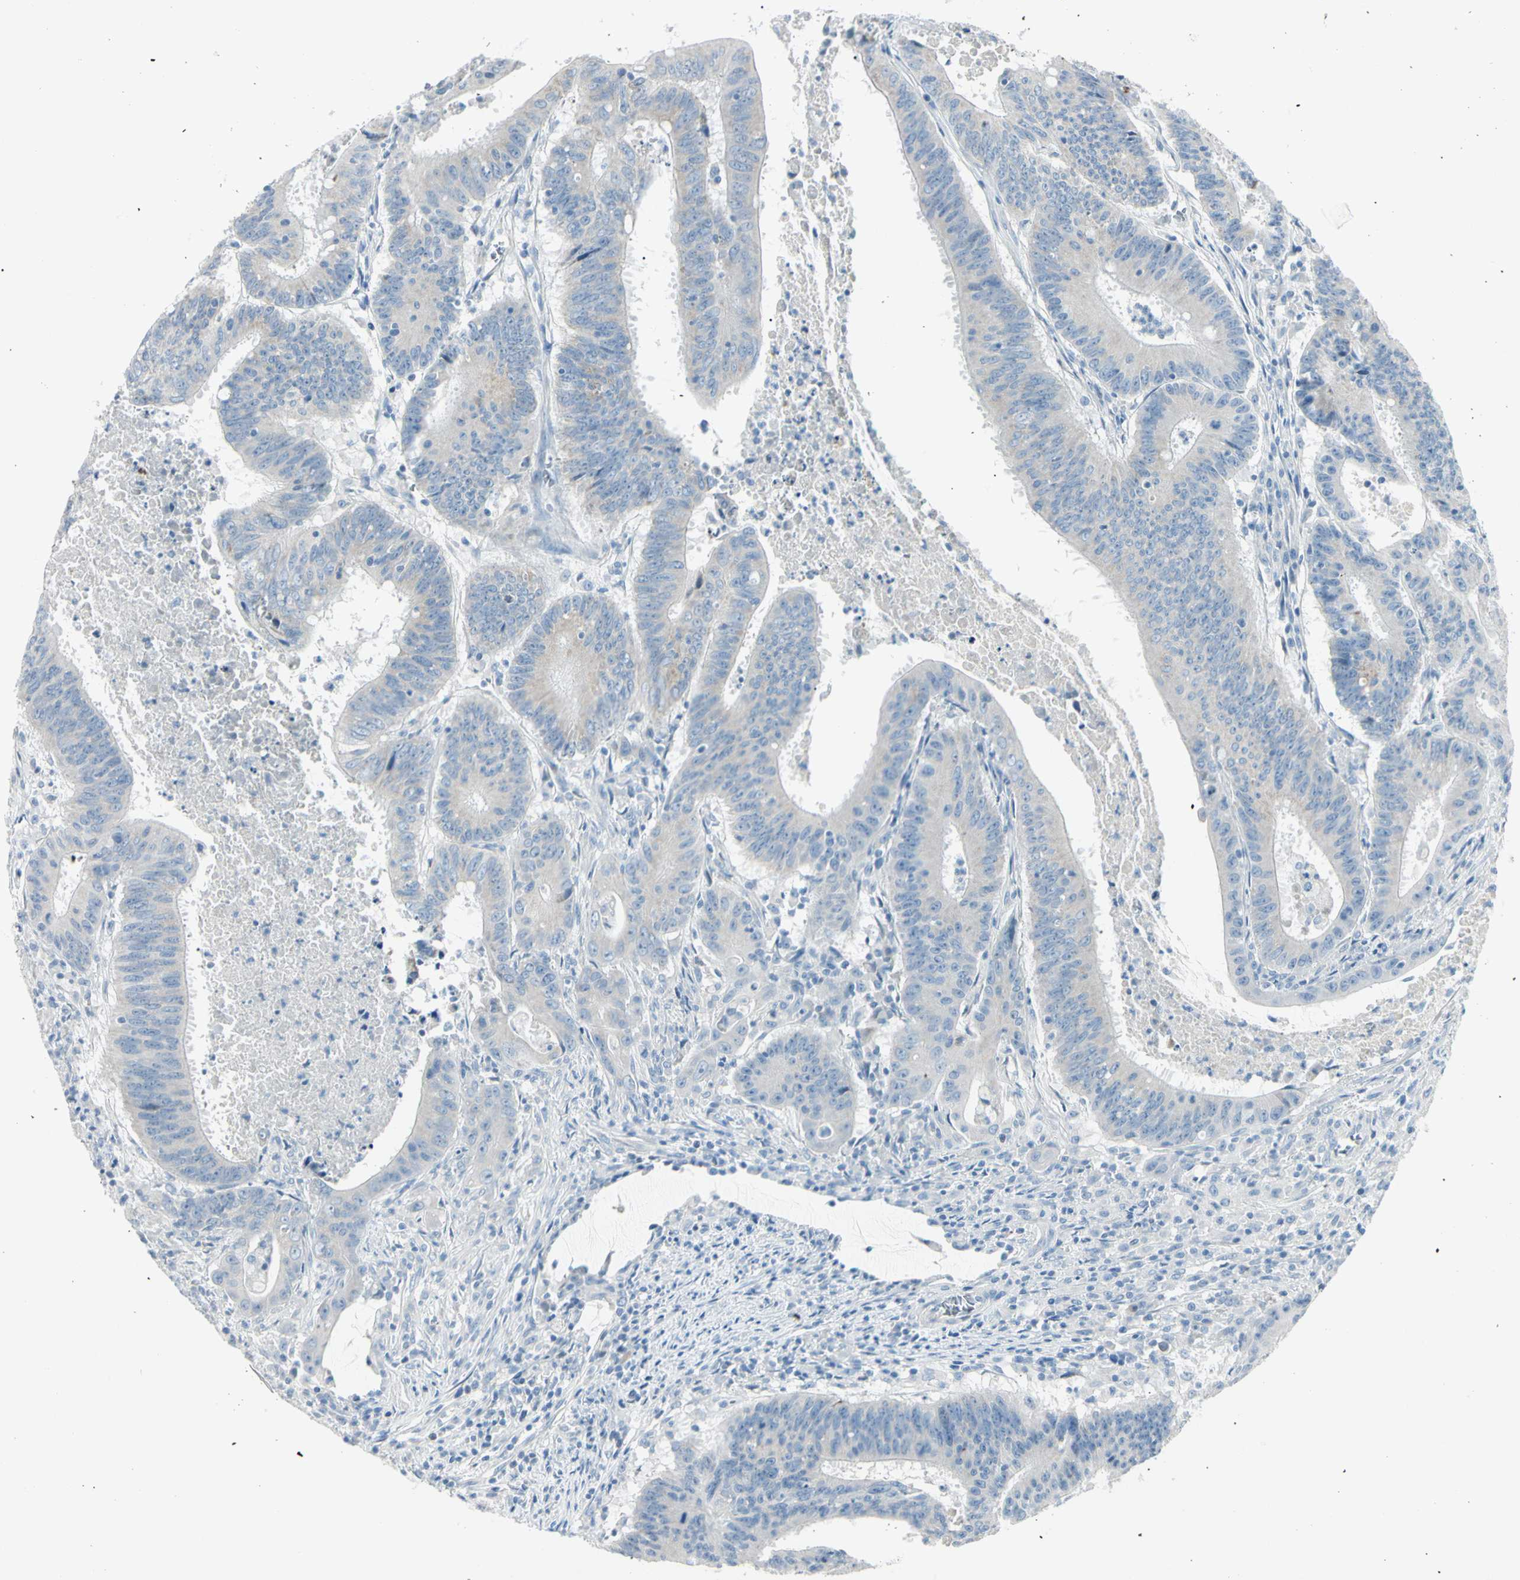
{"staining": {"intensity": "negative", "quantity": "none", "location": "none"}, "tissue": "colorectal cancer", "cell_type": "Tumor cells", "image_type": "cancer", "snomed": [{"axis": "morphology", "description": "Adenocarcinoma, NOS"}, {"axis": "topography", "description": "Colon"}], "caption": "There is no significant staining in tumor cells of colorectal cancer (adenocarcinoma). (DAB IHC, high magnification).", "gene": "SLC6A15", "patient": {"sex": "male", "age": 45}}